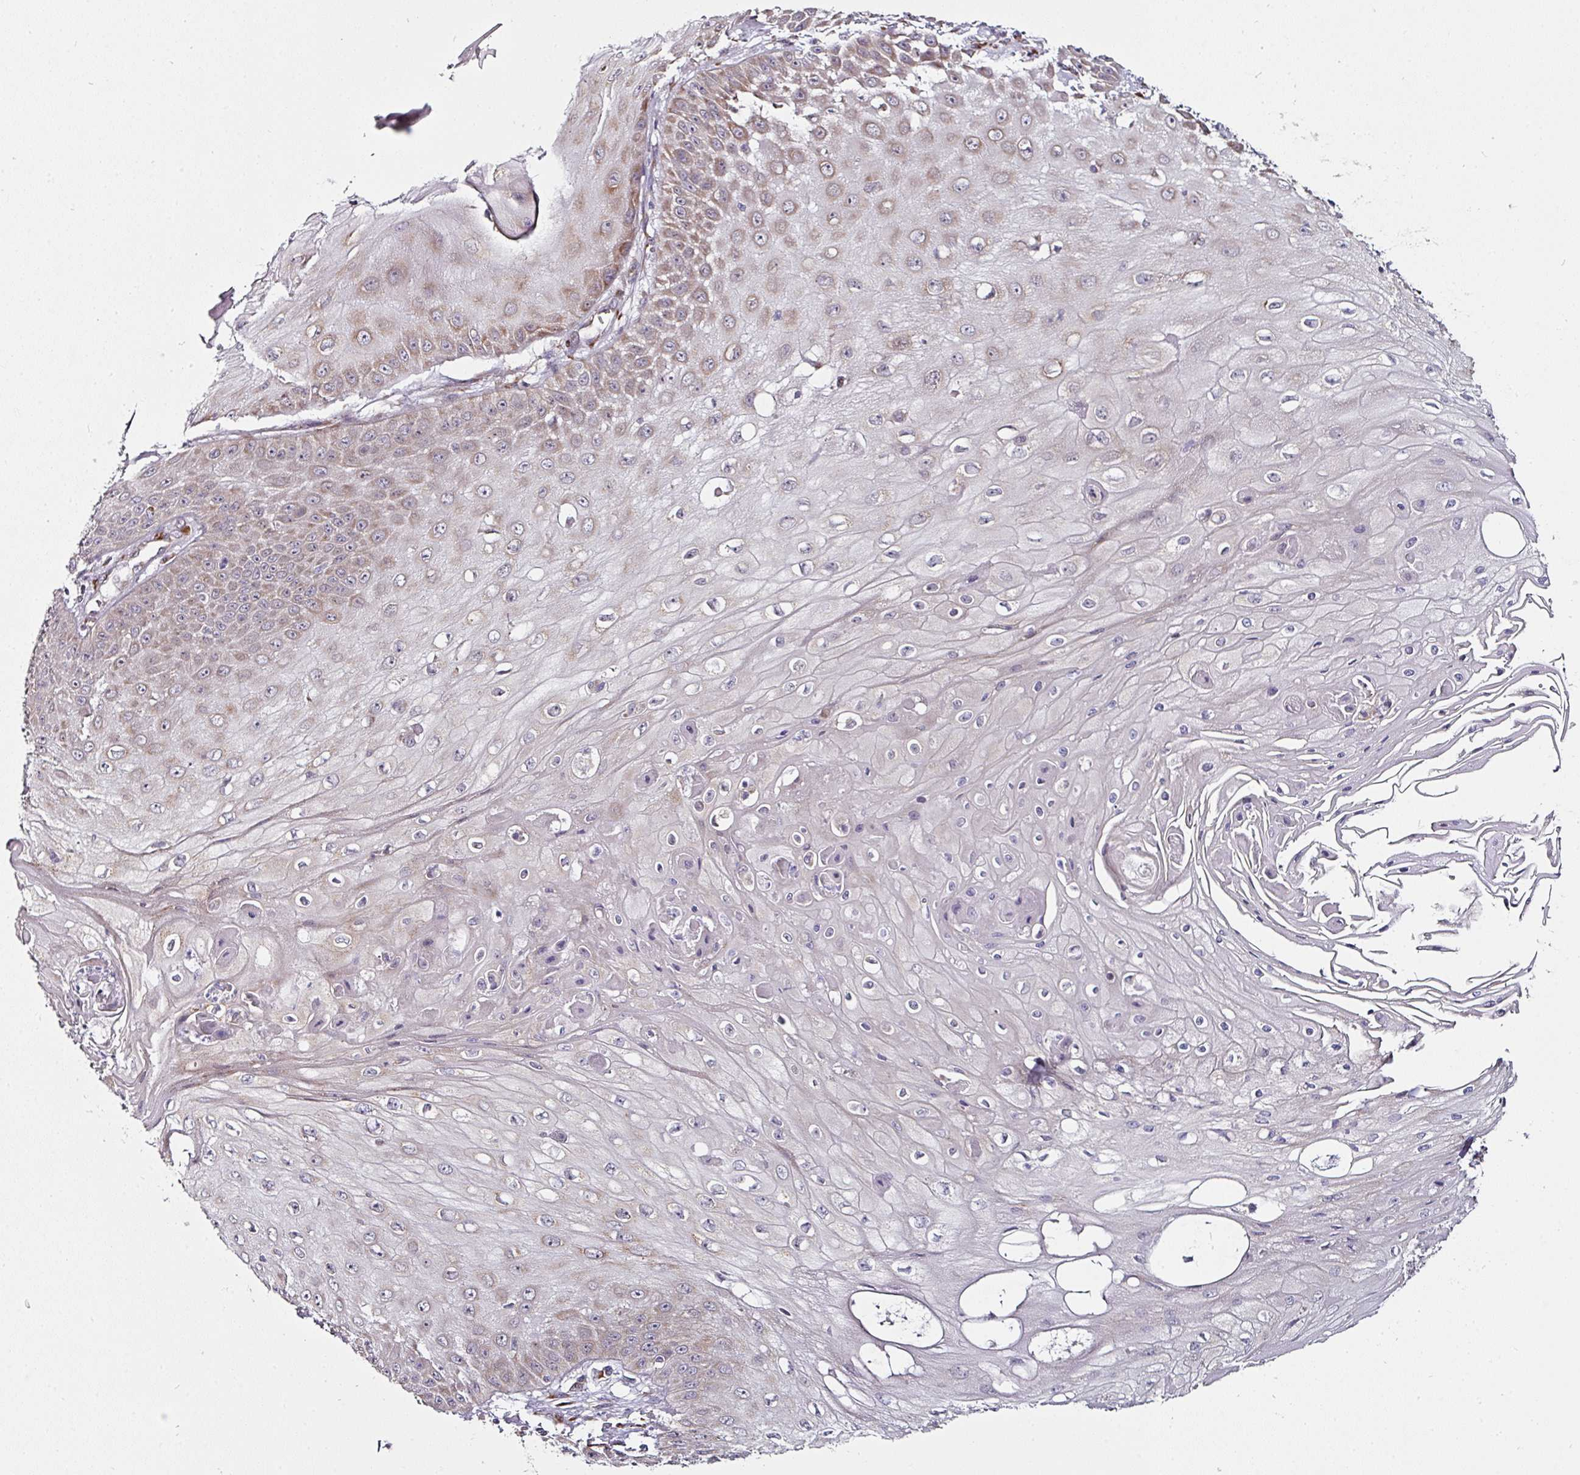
{"staining": {"intensity": "weak", "quantity": "25%-75%", "location": "cytoplasmic/membranous"}, "tissue": "skin cancer", "cell_type": "Tumor cells", "image_type": "cancer", "snomed": [{"axis": "morphology", "description": "Squamous cell carcinoma, NOS"}, {"axis": "topography", "description": "Skin"}], "caption": "Immunohistochemical staining of human skin squamous cell carcinoma displays low levels of weak cytoplasmic/membranous protein positivity in approximately 25%-75% of tumor cells.", "gene": "APOLD1", "patient": {"sex": "male", "age": 70}}